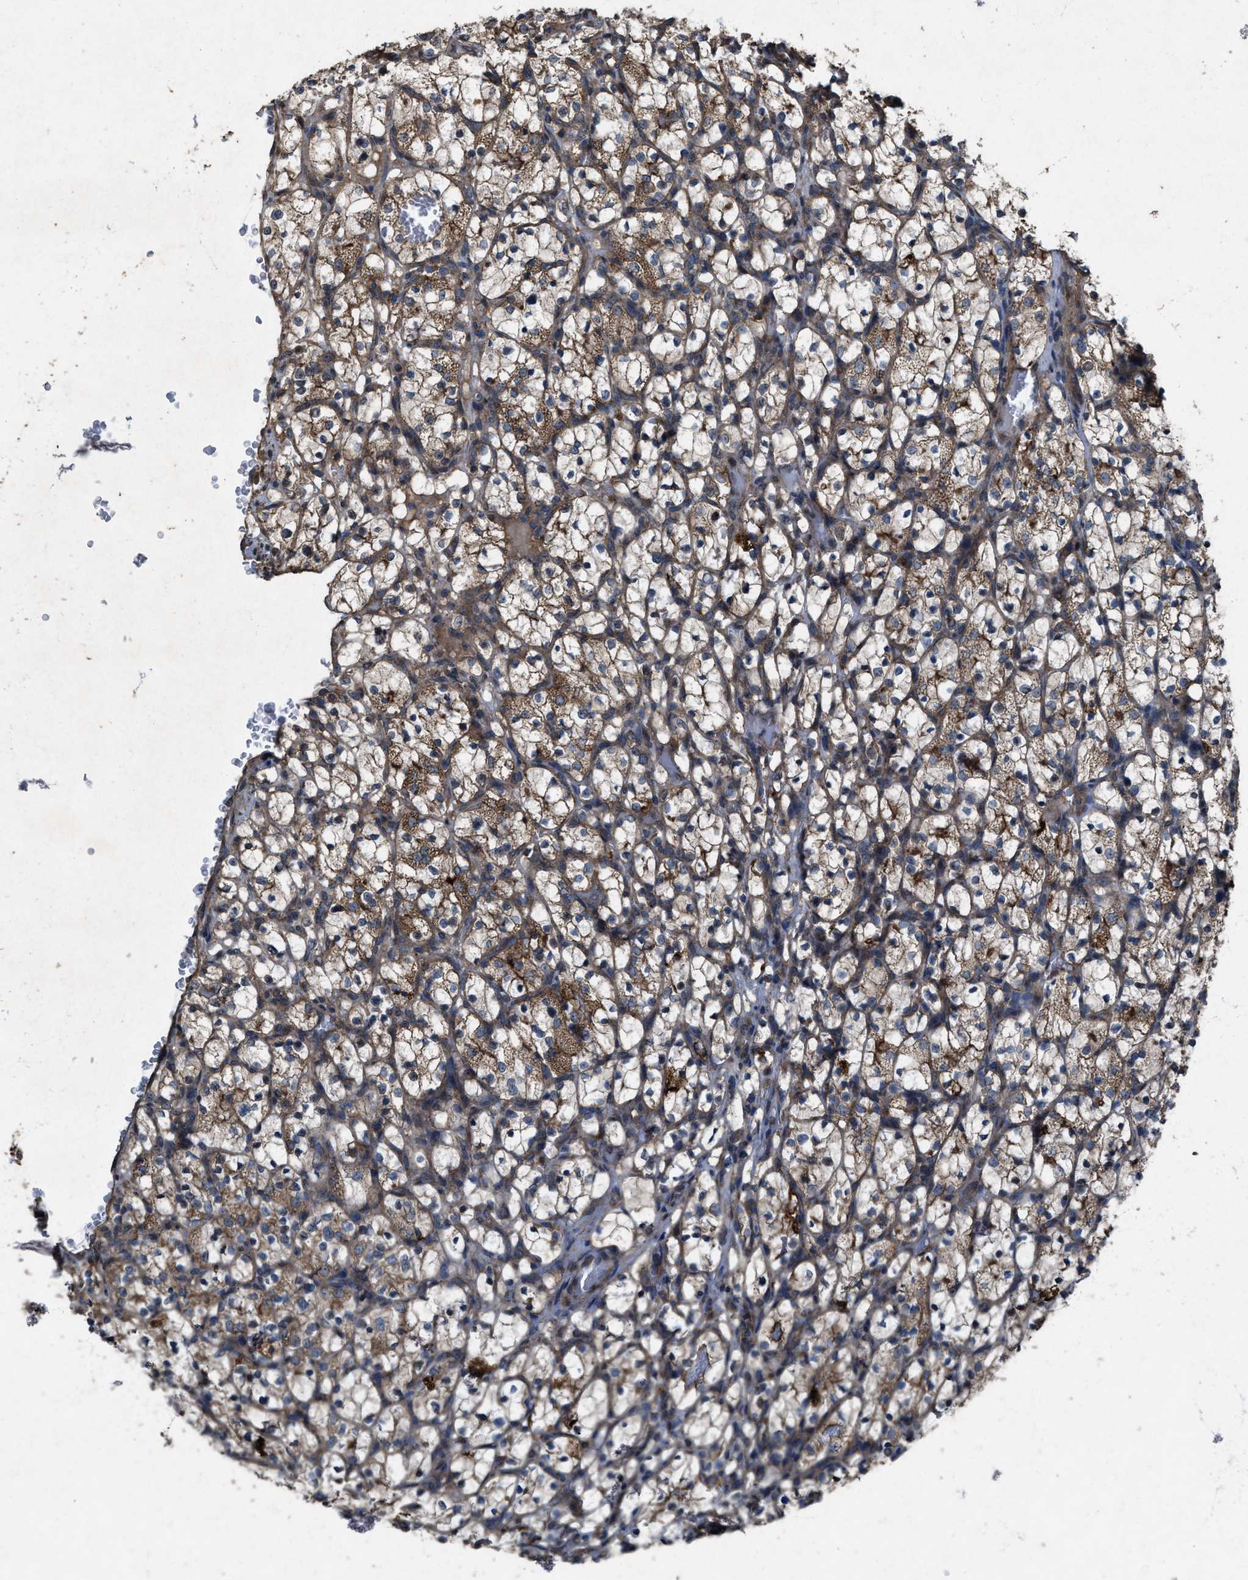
{"staining": {"intensity": "moderate", "quantity": "25%-75%", "location": "cytoplasmic/membranous"}, "tissue": "renal cancer", "cell_type": "Tumor cells", "image_type": "cancer", "snomed": [{"axis": "morphology", "description": "Adenocarcinoma, NOS"}, {"axis": "topography", "description": "Kidney"}], "caption": "Immunohistochemical staining of human renal cancer shows medium levels of moderate cytoplasmic/membranous expression in approximately 25%-75% of tumor cells. Immunohistochemistry (ihc) stains the protein in brown and the nuclei are stained blue.", "gene": "PDP2", "patient": {"sex": "female", "age": 69}}